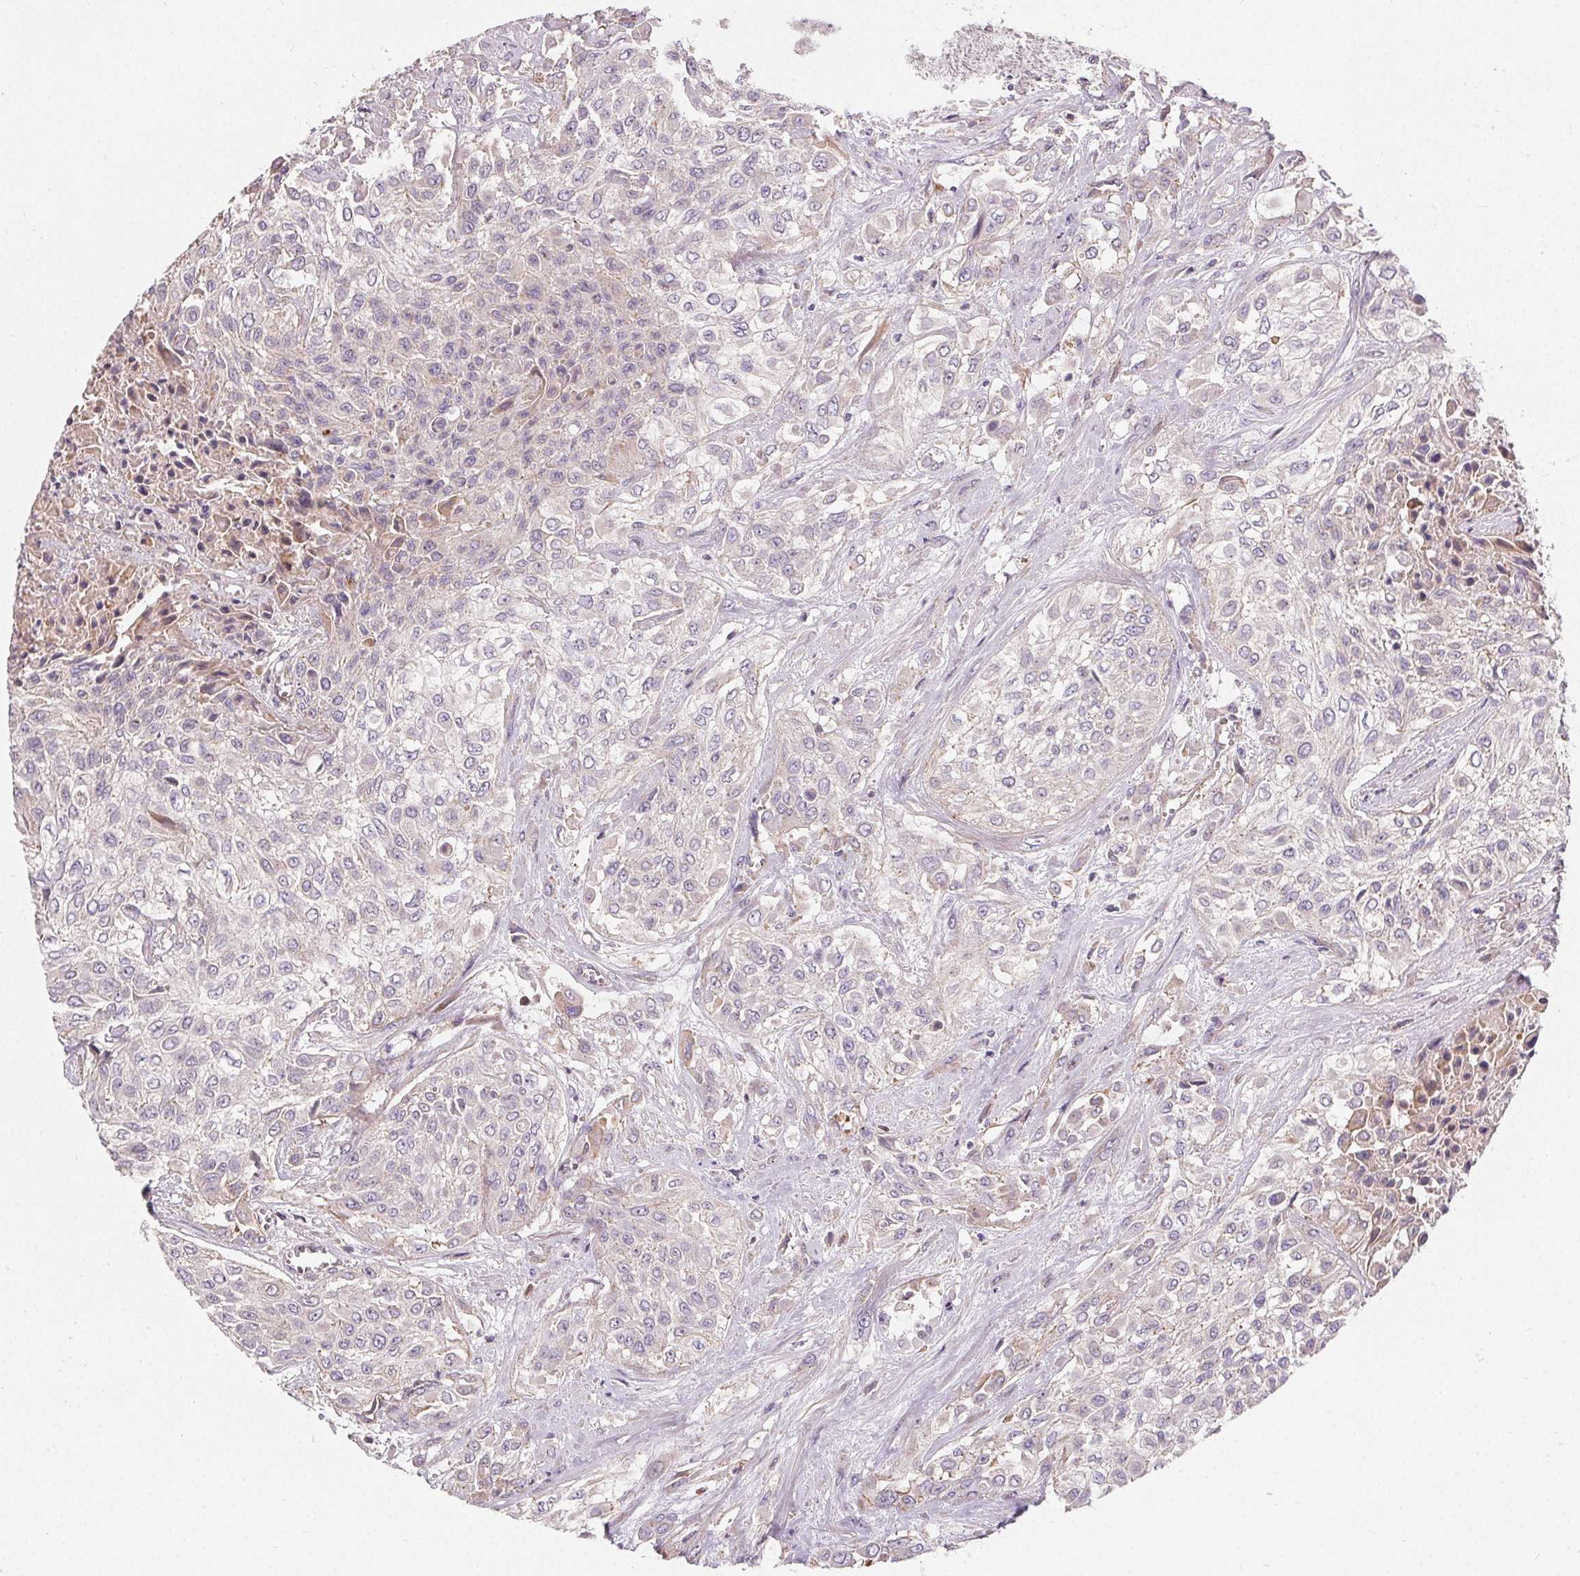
{"staining": {"intensity": "negative", "quantity": "none", "location": "none"}, "tissue": "urothelial cancer", "cell_type": "Tumor cells", "image_type": "cancer", "snomed": [{"axis": "morphology", "description": "Urothelial carcinoma, High grade"}, {"axis": "topography", "description": "Urinary bladder"}], "caption": "Photomicrograph shows no significant protein positivity in tumor cells of urothelial cancer.", "gene": "APLP1", "patient": {"sex": "male", "age": 57}}